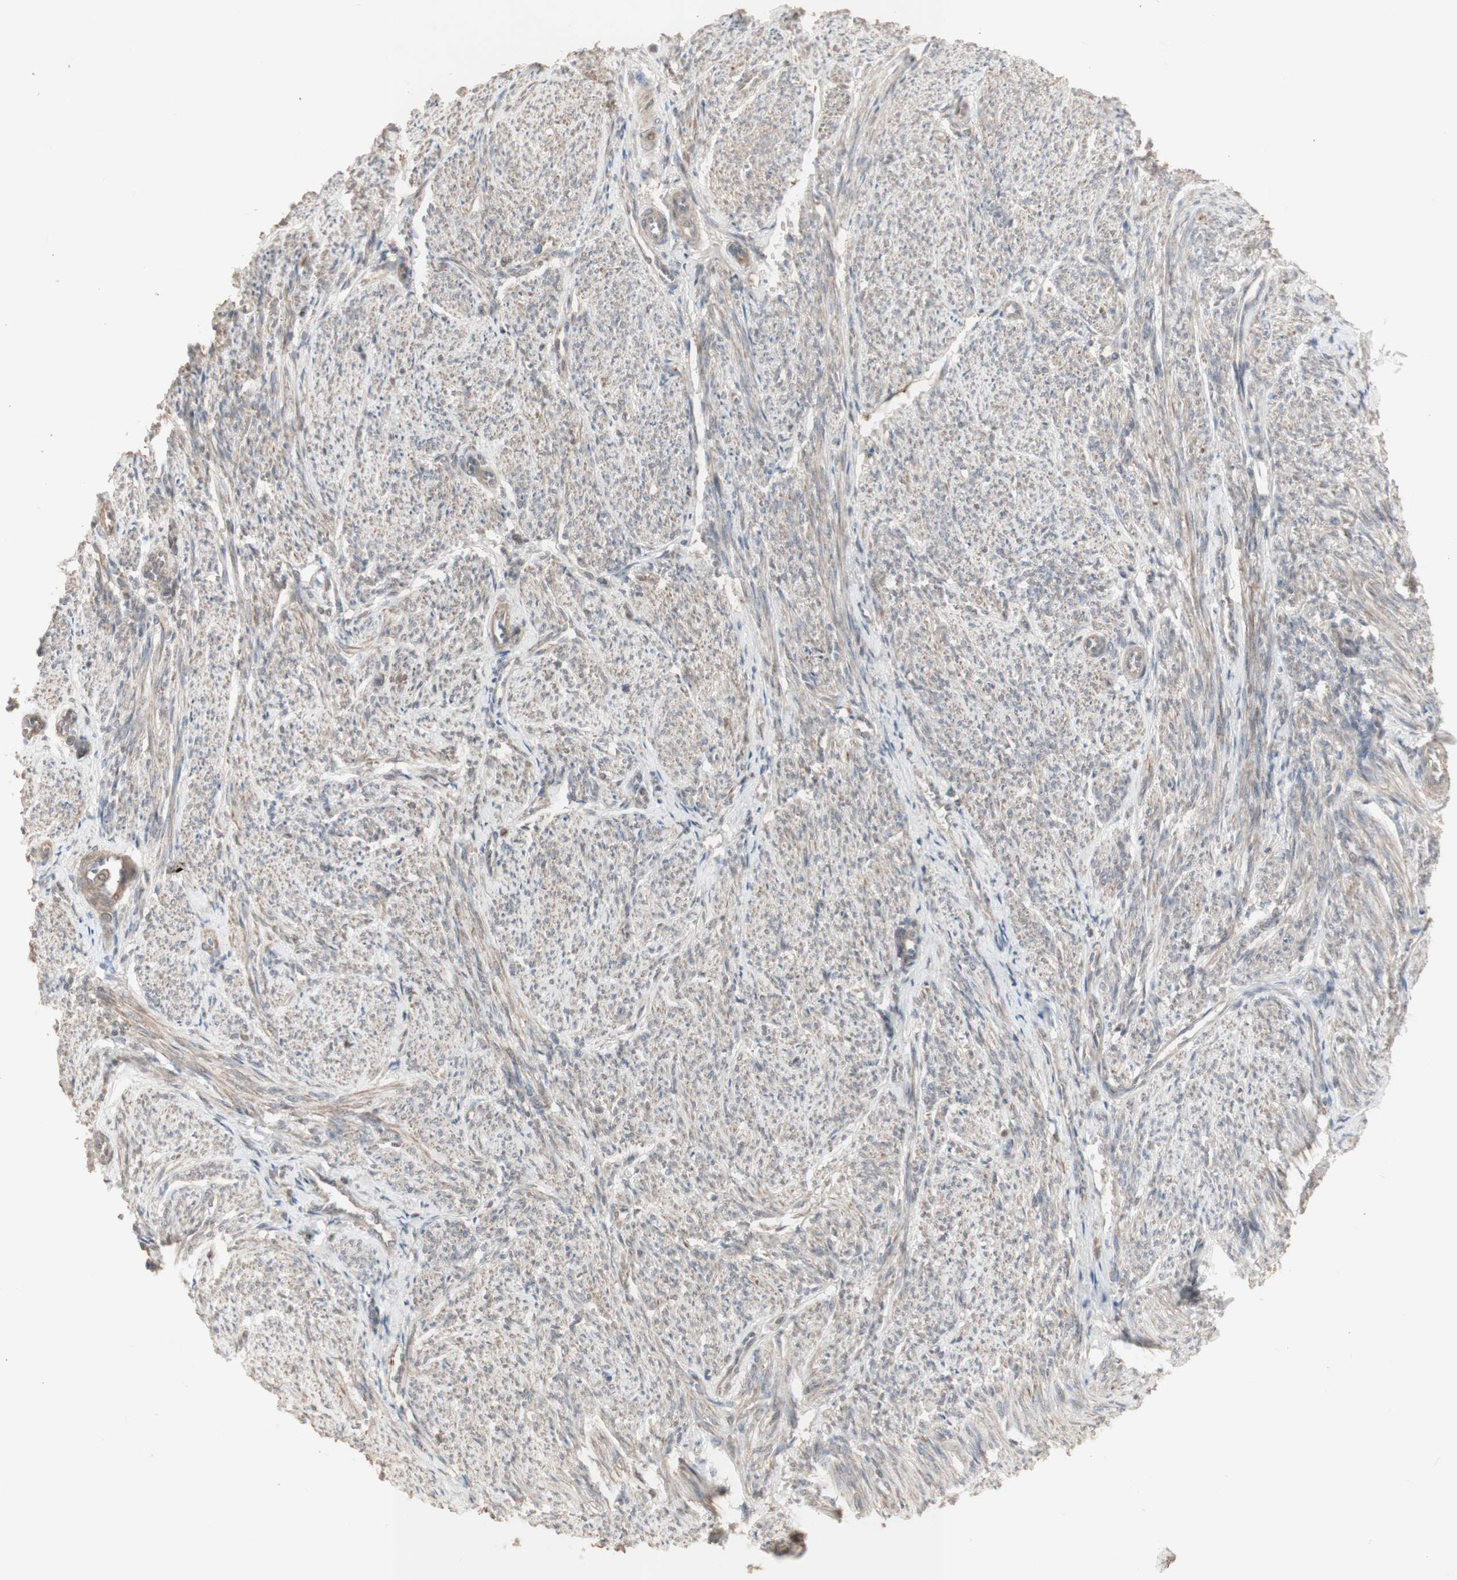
{"staining": {"intensity": "weak", "quantity": ">75%", "location": "cytoplasmic/membranous"}, "tissue": "smooth muscle", "cell_type": "Smooth muscle cells", "image_type": "normal", "snomed": [{"axis": "morphology", "description": "Normal tissue, NOS"}, {"axis": "topography", "description": "Smooth muscle"}], "caption": "Weak cytoplasmic/membranous protein positivity is seen in about >75% of smooth muscle cells in smooth muscle. (DAB (3,3'-diaminobenzidine) IHC, brown staining for protein, blue staining for nuclei).", "gene": "ALOX12", "patient": {"sex": "female", "age": 65}}